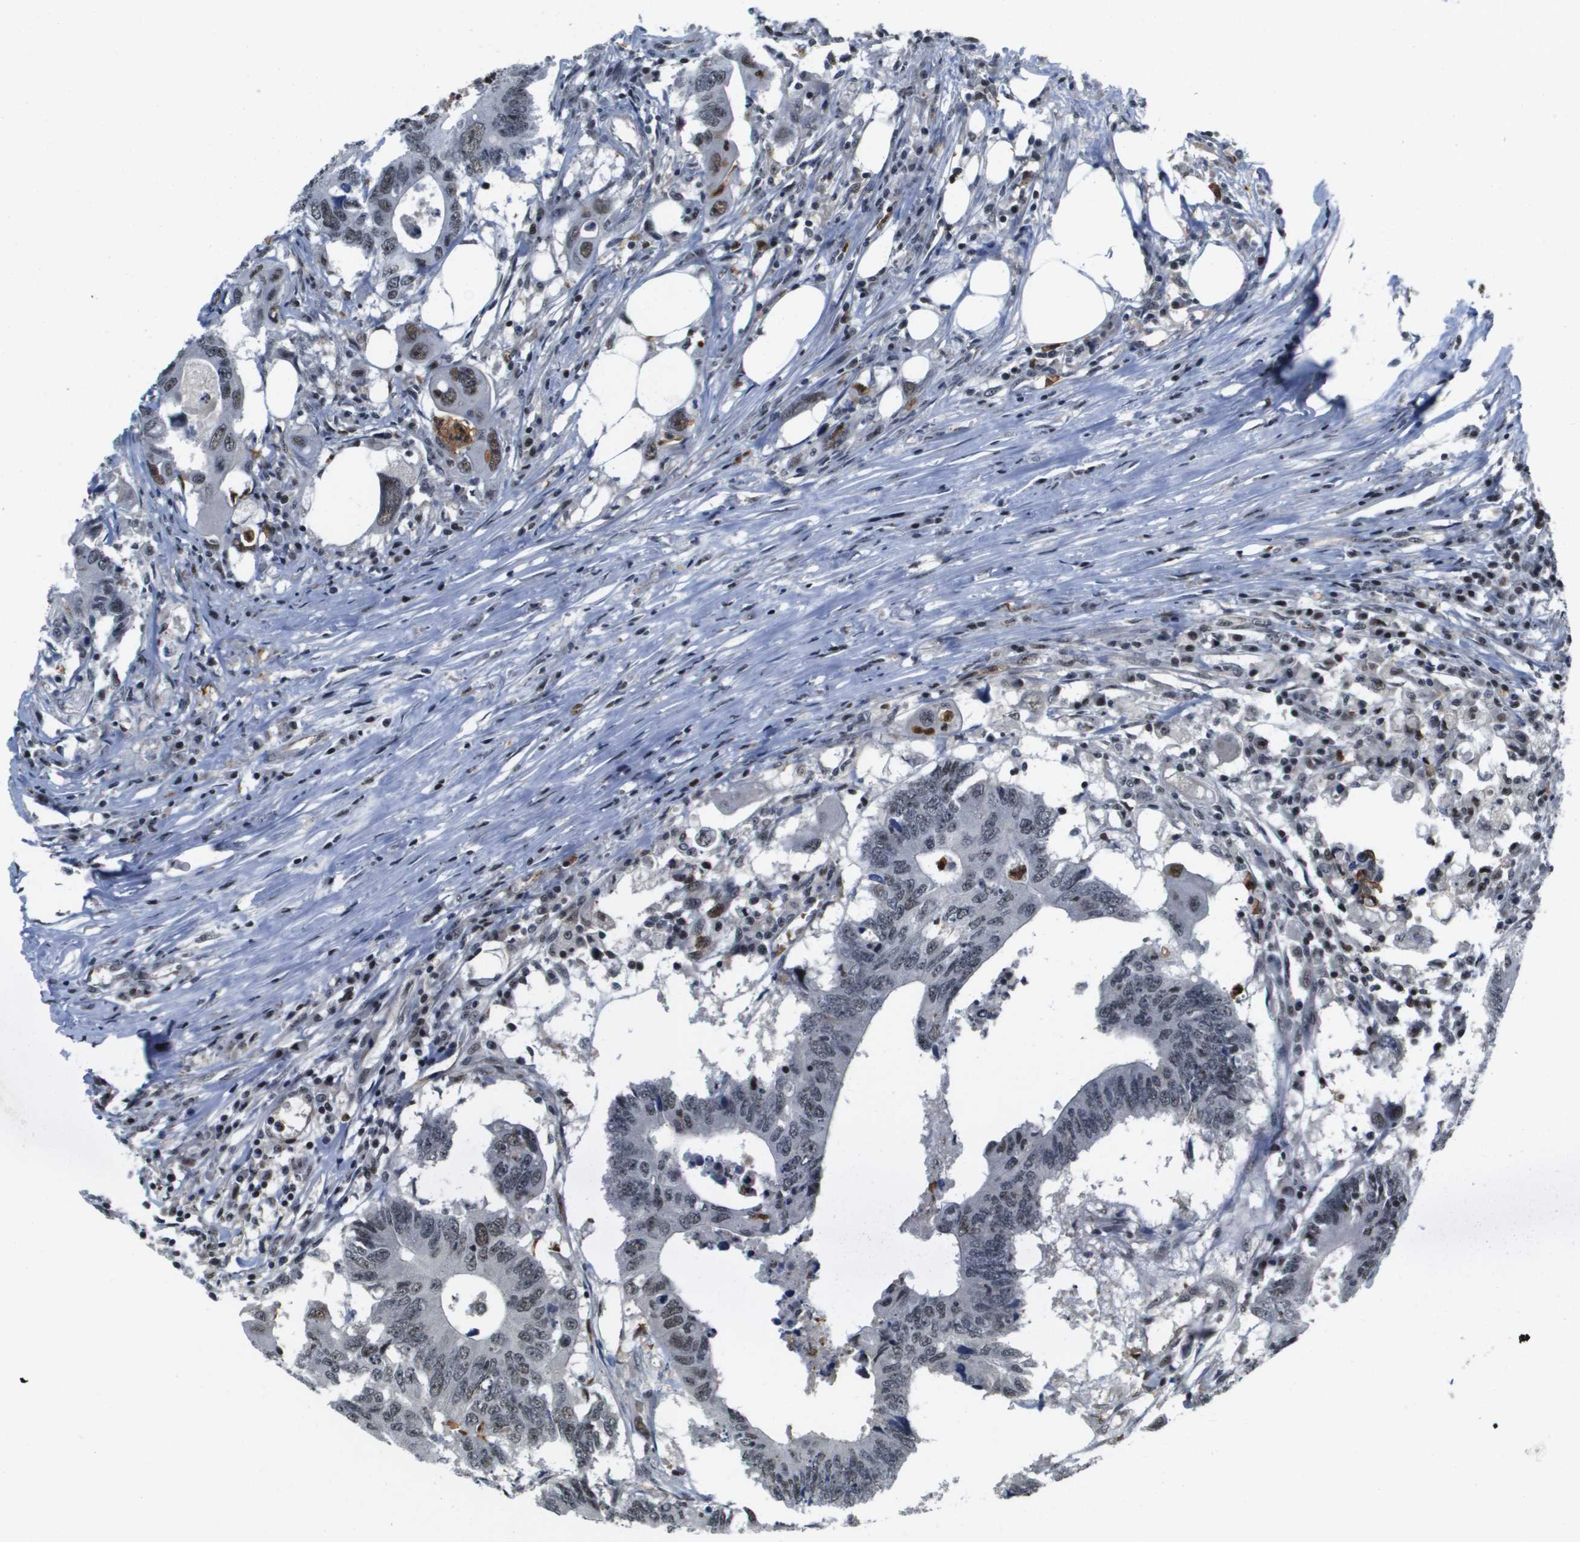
{"staining": {"intensity": "moderate", "quantity": "<25%", "location": "nuclear"}, "tissue": "colorectal cancer", "cell_type": "Tumor cells", "image_type": "cancer", "snomed": [{"axis": "morphology", "description": "Adenocarcinoma, NOS"}, {"axis": "topography", "description": "Colon"}], "caption": "The immunohistochemical stain shows moderate nuclear staining in tumor cells of adenocarcinoma (colorectal) tissue.", "gene": "EP400", "patient": {"sex": "male", "age": 71}}